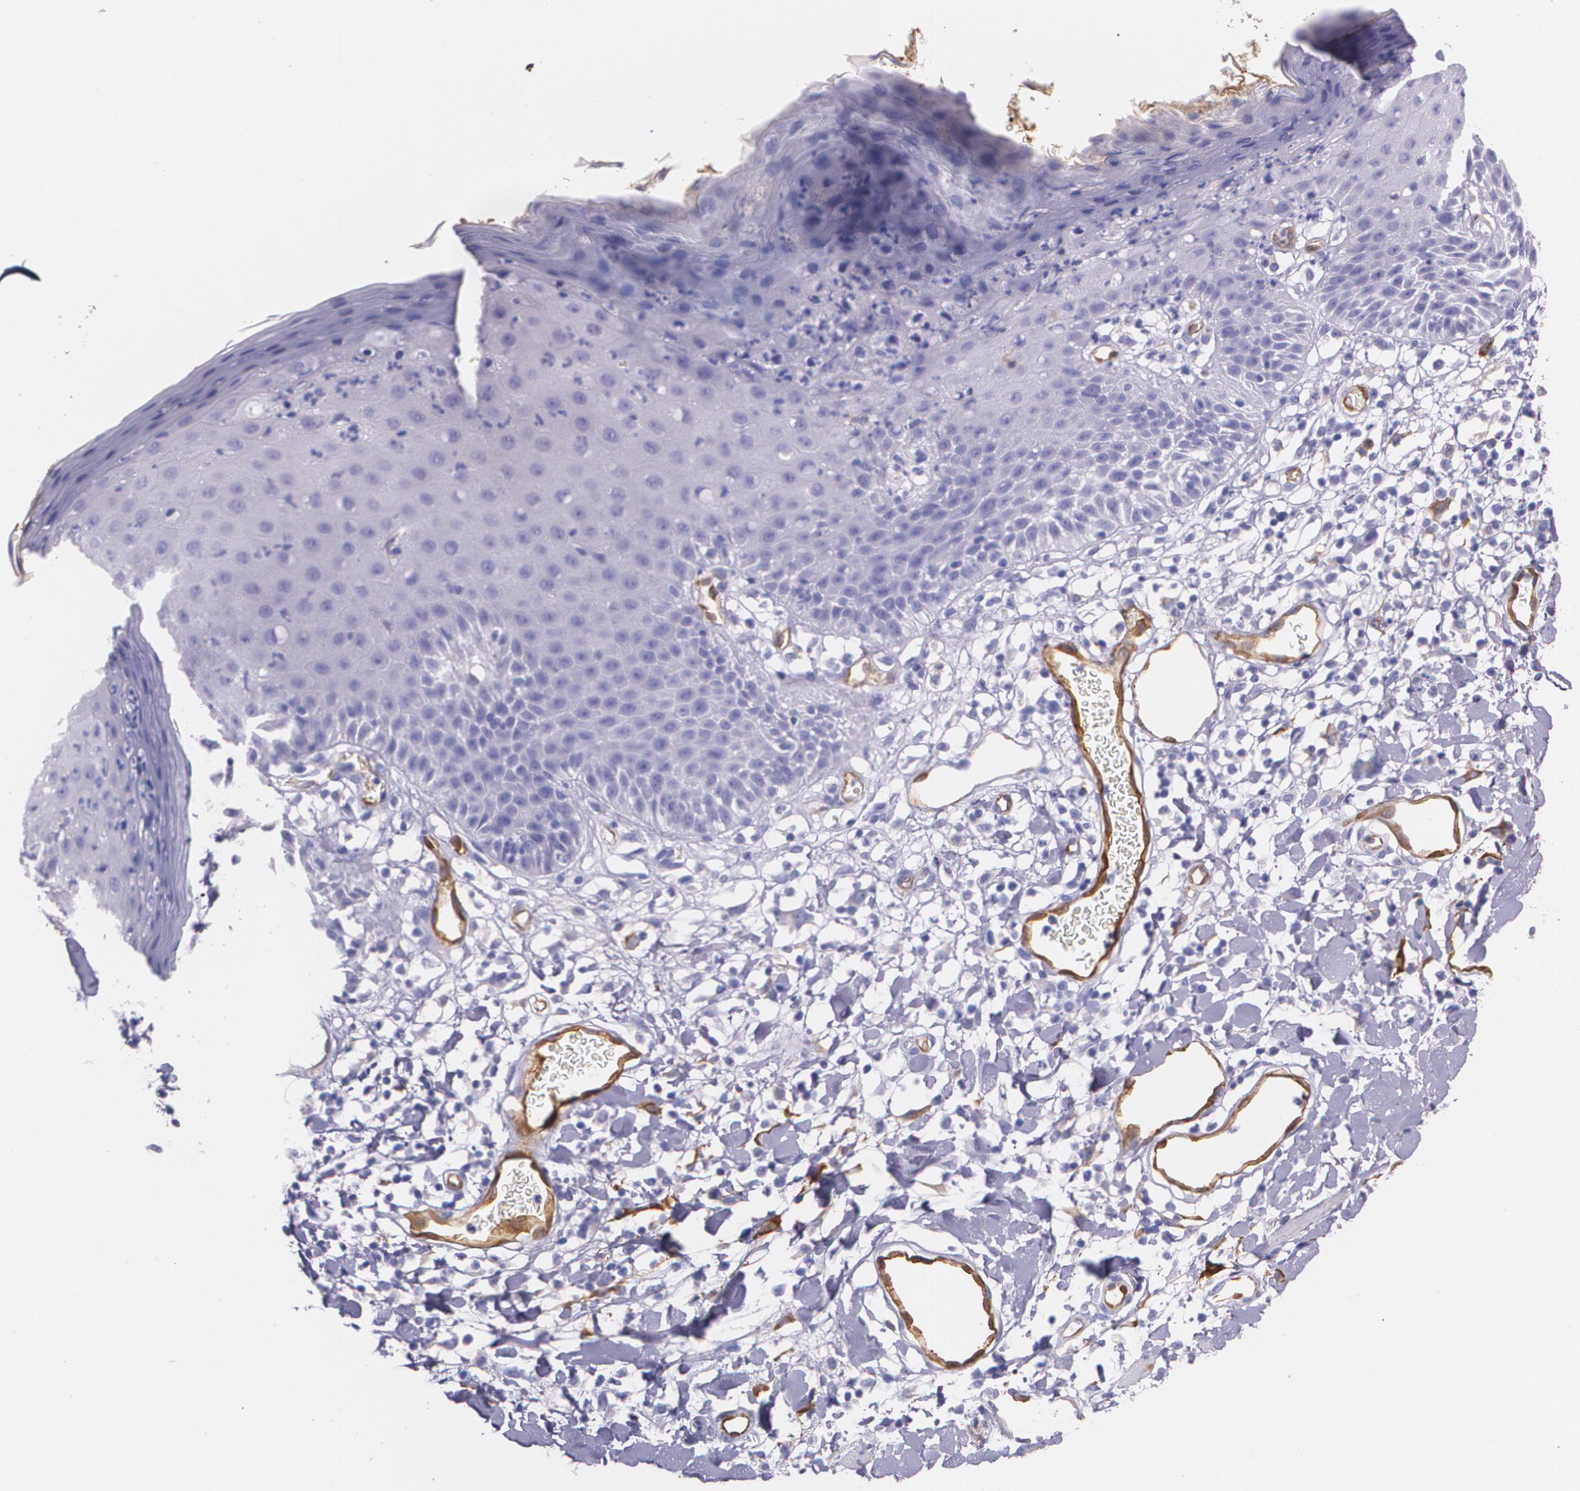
{"staining": {"intensity": "negative", "quantity": "none", "location": "none"}, "tissue": "skin", "cell_type": "Epidermal cells", "image_type": "normal", "snomed": [{"axis": "morphology", "description": "Normal tissue, NOS"}, {"axis": "topography", "description": "Vulva"}, {"axis": "topography", "description": "Peripheral nerve tissue"}], "caption": "DAB (3,3'-diaminobenzidine) immunohistochemical staining of normal skin shows no significant expression in epidermal cells. (DAB (3,3'-diaminobenzidine) immunohistochemistry (IHC) with hematoxylin counter stain).", "gene": "MMP2", "patient": {"sex": "female", "age": 68}}